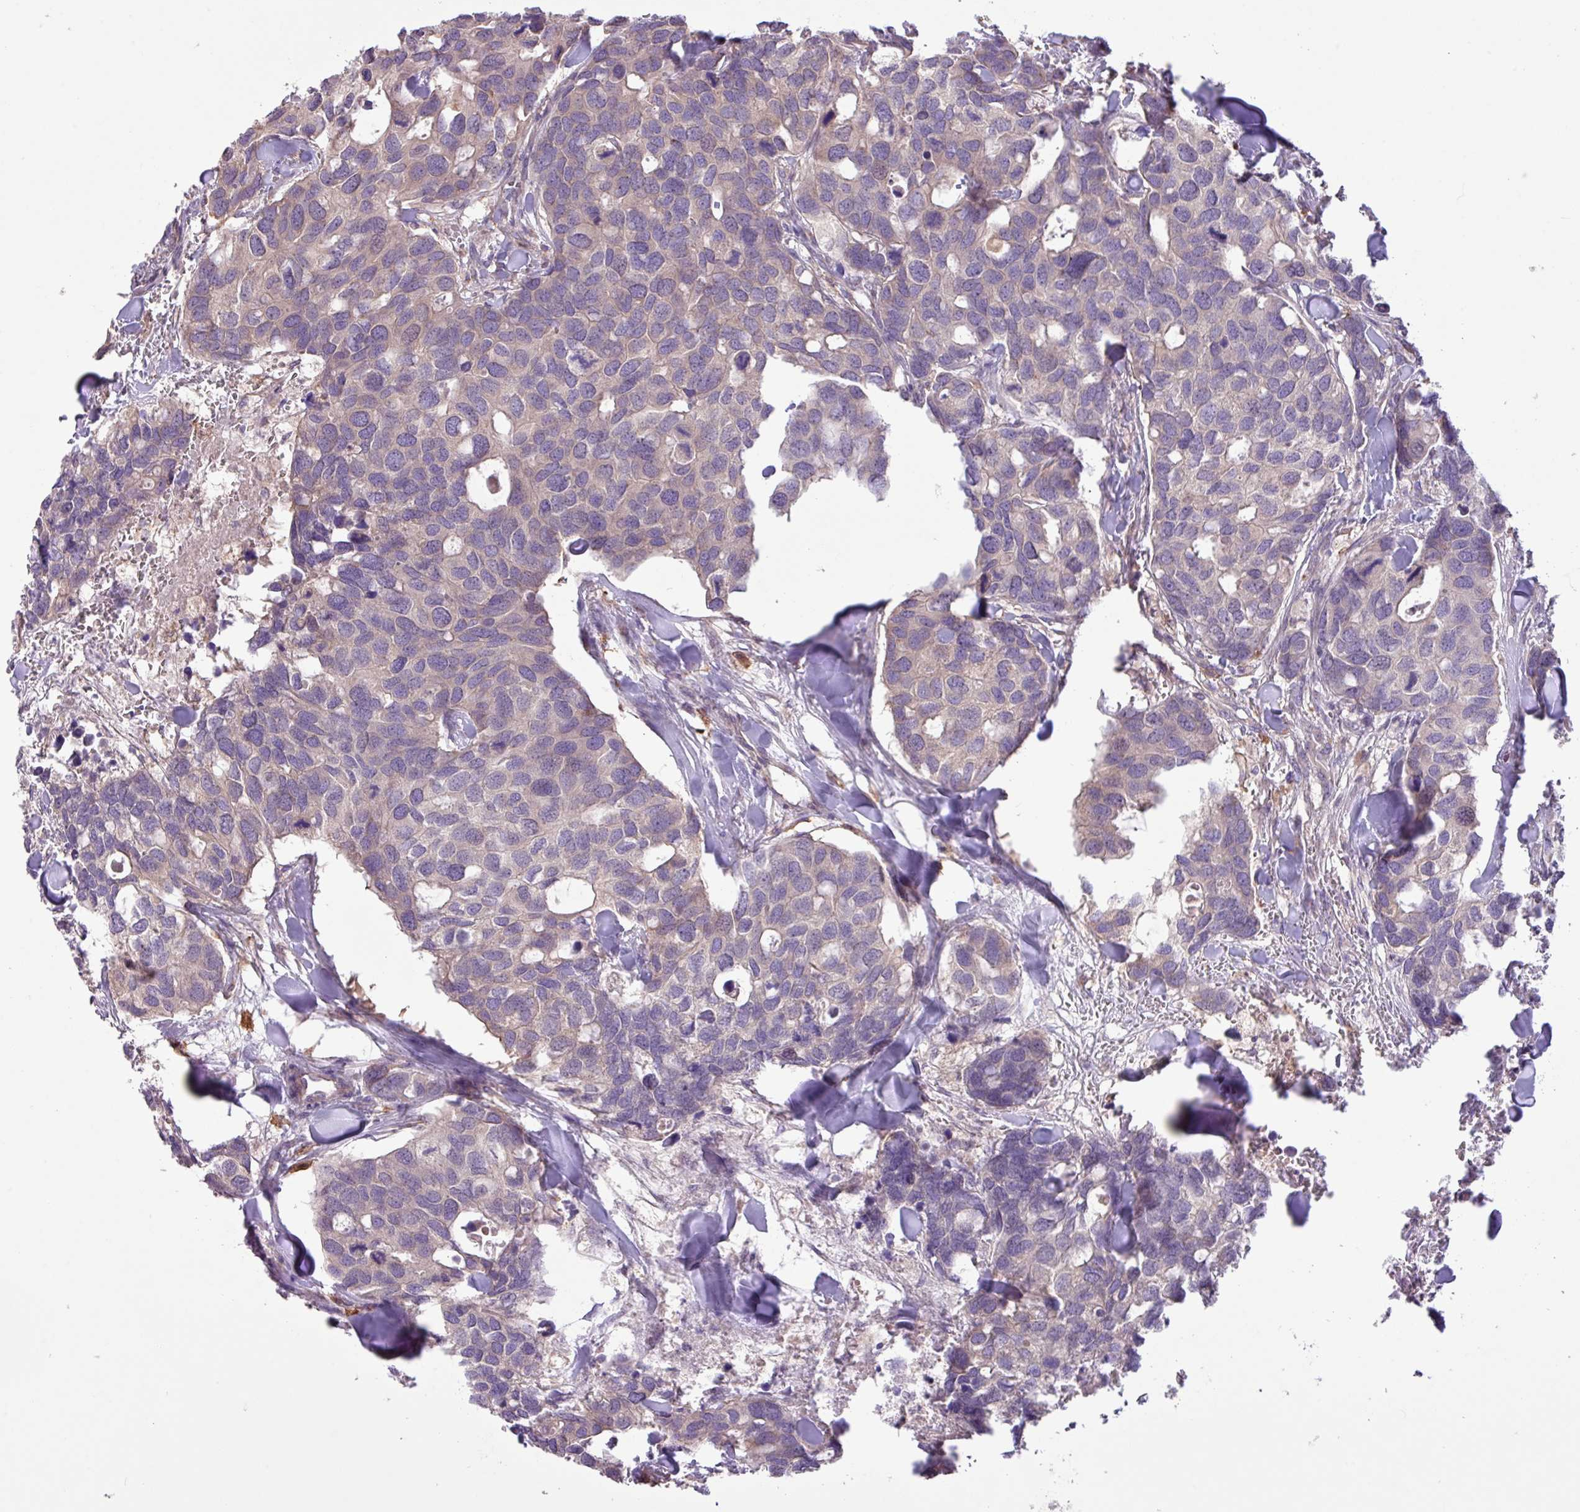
{"staining": {"intensity": "weak", "quantity": "<25%", "location": "cytoplasmic/membranous"}, "tissue": "breast cancer", "cell_type": "Tumor cells", "image_type": "cancer", "snomed": [{"axis": "morphology", "description": "Duct carcinoma"}, {"axis": "topography", "description": "Breast"}], "caption": "Image shows no protein expression in tumor cells of breast cancer (infiltrating ductal carcinoma) tissue. (DAB immunohistochemistry (IHC), high magnification).", "gene": "ARHGEF25", "patient": {"sex": "female", "age": 83}}